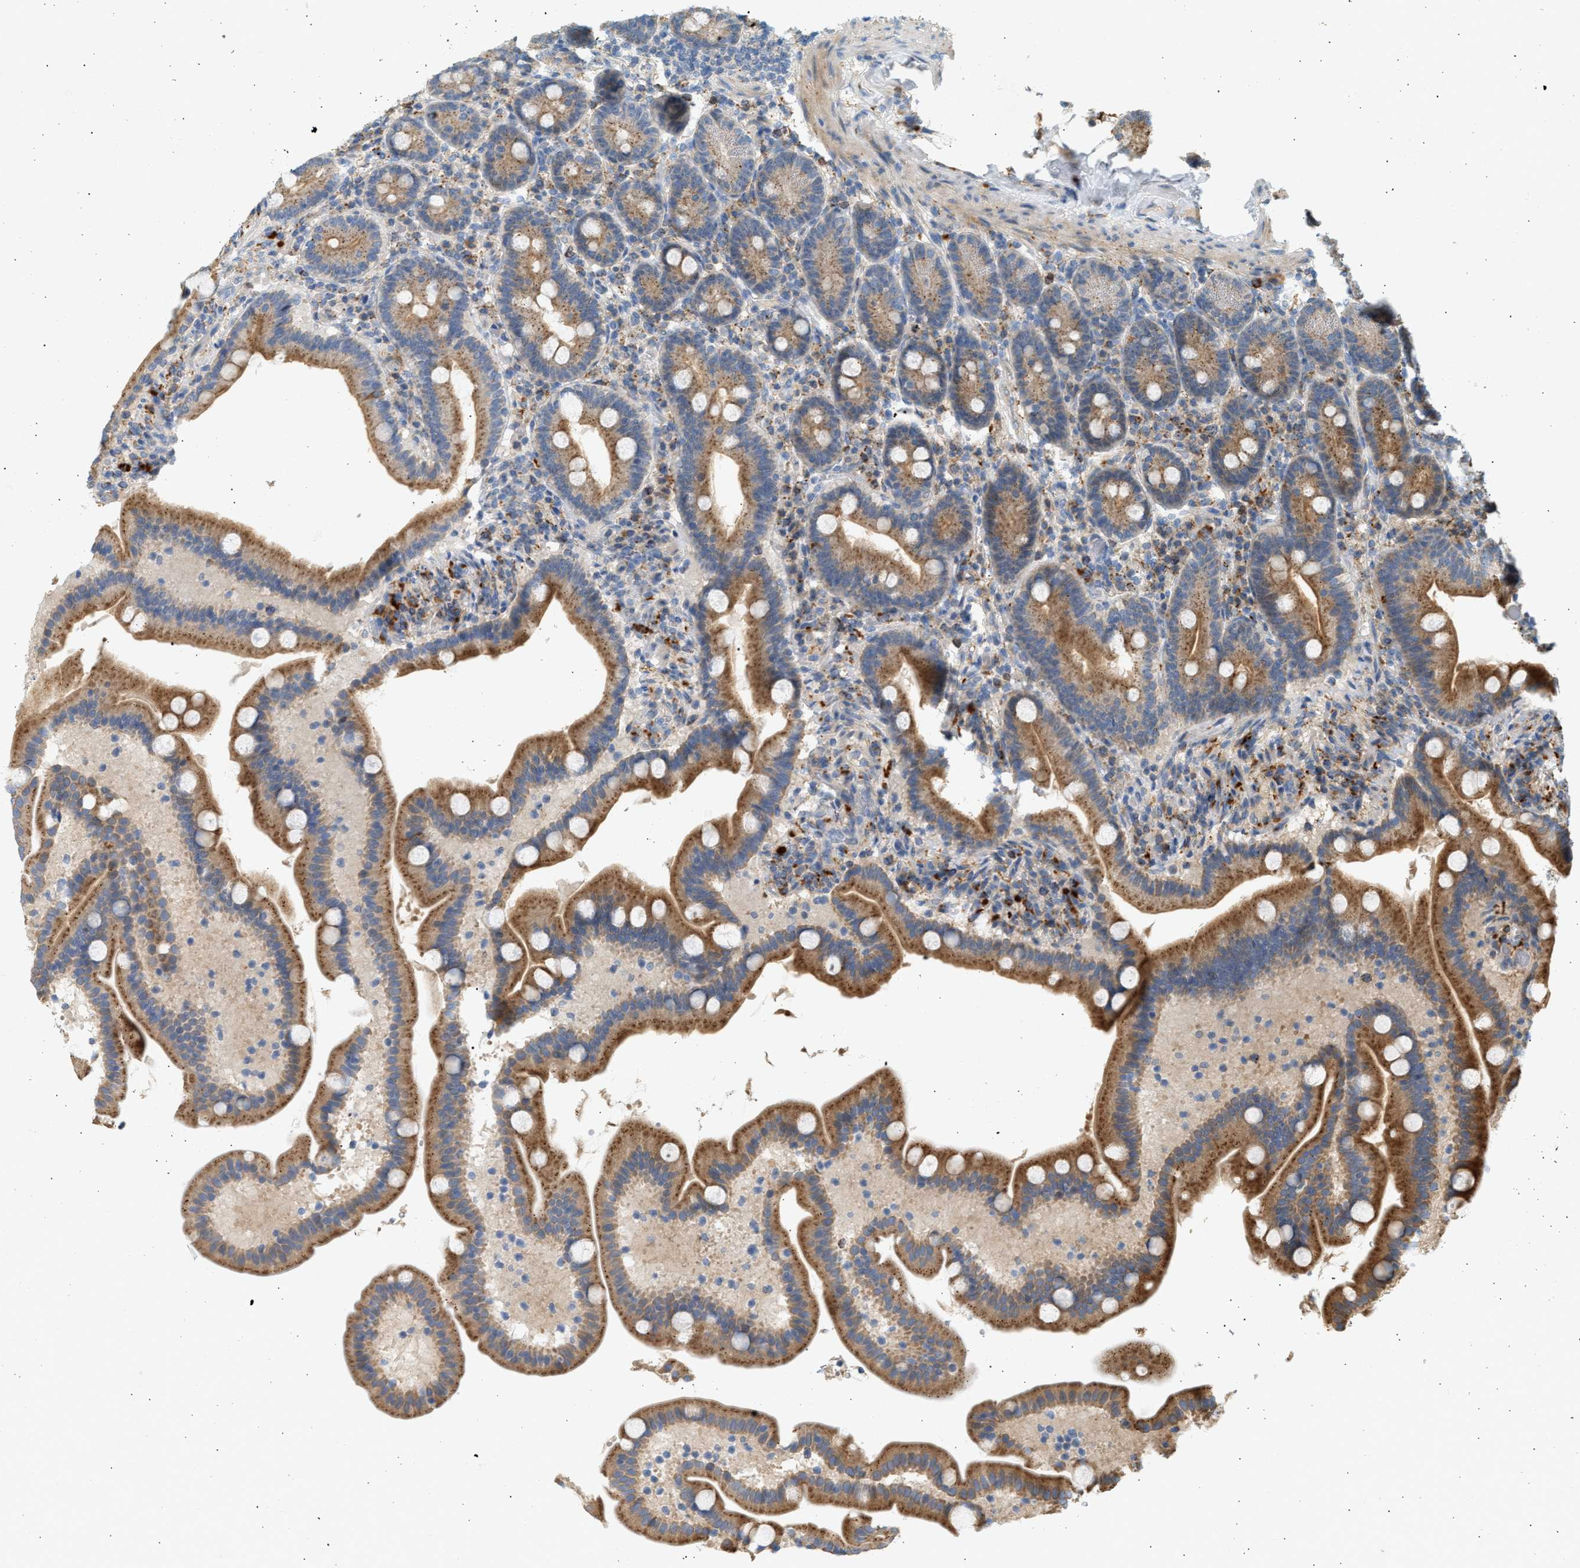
{"staining": {"intensity": "moderate", "quantity": ">75%", "location": "cytoplasmic/membranous"}, "tissue": "duodenum", "cell_type": "Glandular cells", "image_type": "normal", "snomed": [{"axis": "morphology", "description": "Normal tissue, NOS"}, {"axis": "topography", "description": "Duodenum"}], "caption": "This photomicrograph demonstrates IHC staining of normal duodenum, with medium moderate cytoplasmic/membranous staining in approximately >75% of glandular cells.", "gene": "ENTHD1", "patient": {"sex": "male", "age": 54}}